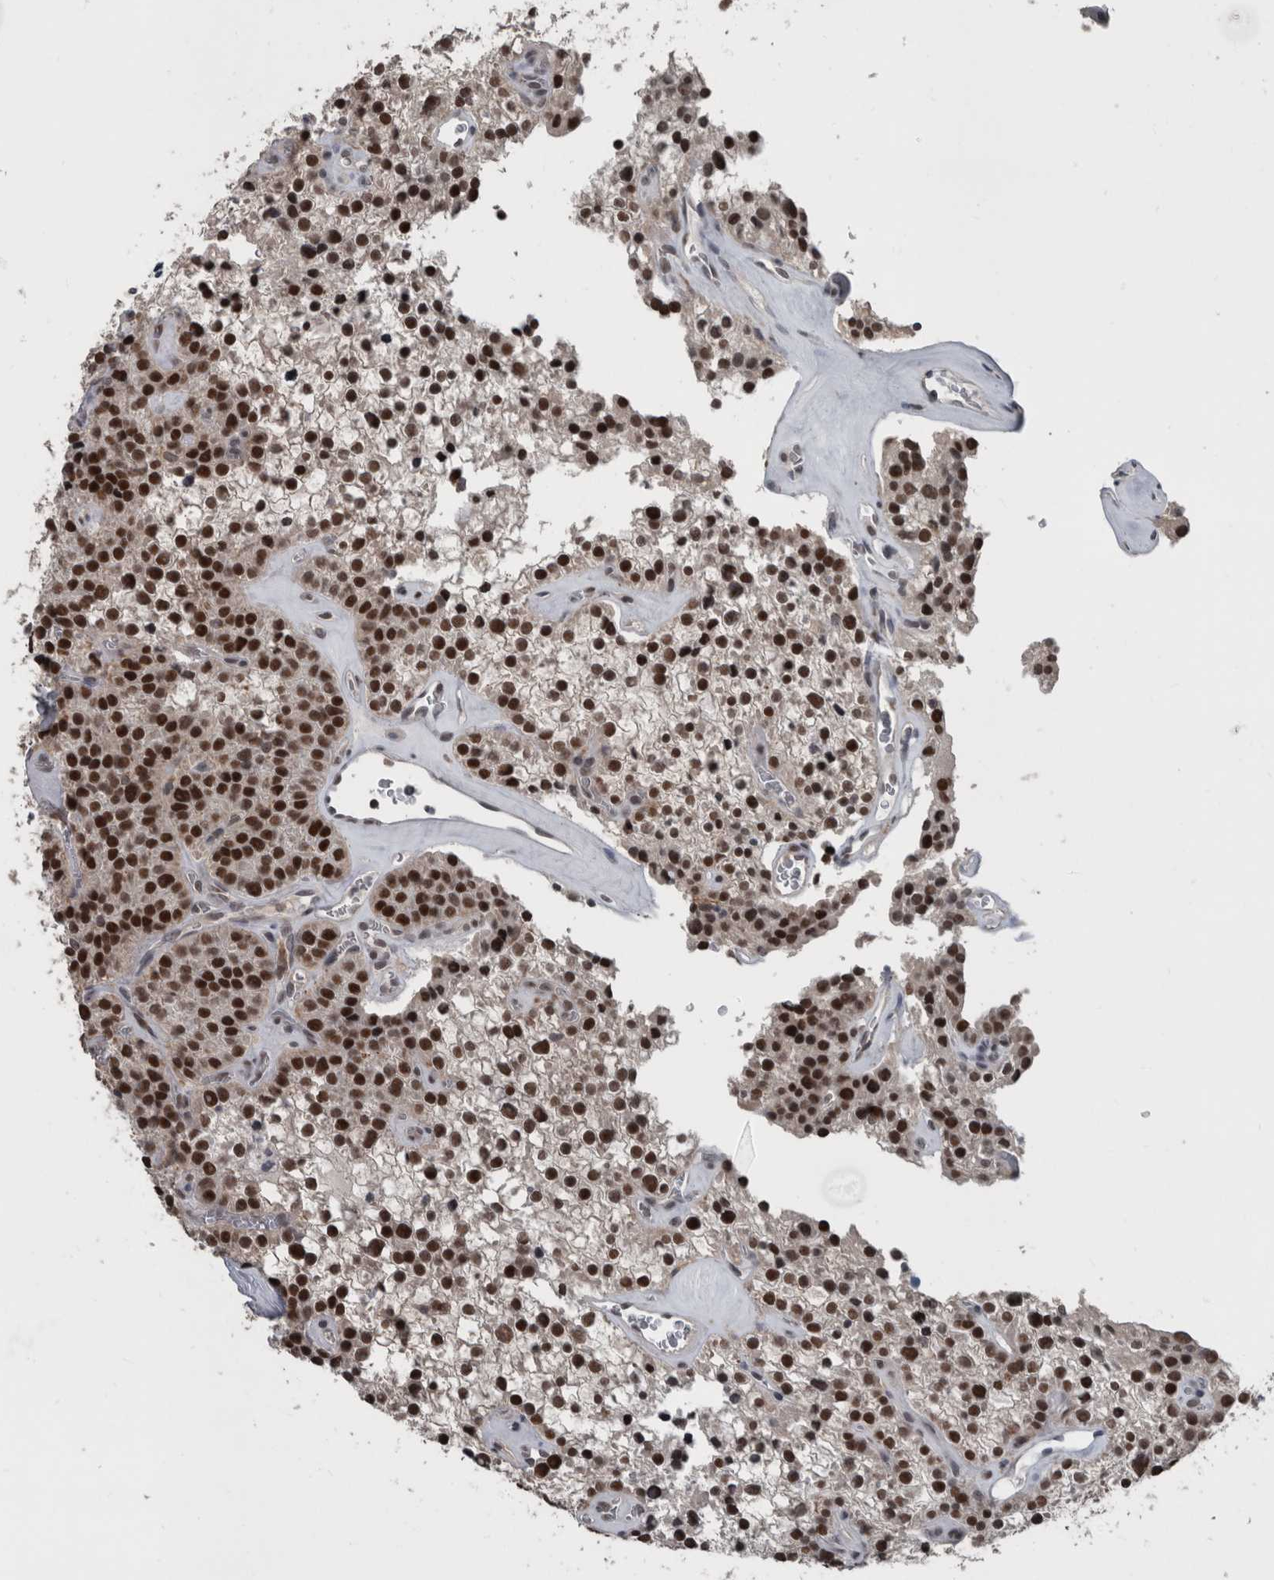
{"staining": {"intensity": "strong", "quantity": ">75%", "location": "nuclear"}, "tissue": "parathyroid gland", "cell_type": "Glandular cells", "image_type": "normal", "snomed": [{"axis": "morphology", "description": "Normal tissue, NOS"}, {"axis": "topography", "description": "Parathyroid gland"}], "caption": "Brown immunohistochemical staining in benign human parathyroid gland reveals strong nuclear positivity in approximately >75% of glandular cells. (Stains: DAB in brown, nuclei in blue, Microscopy: brightfield microscopy at high magnification).", "gene": "ZBTB21", "patient": {"sex": "female", "age": 64}}